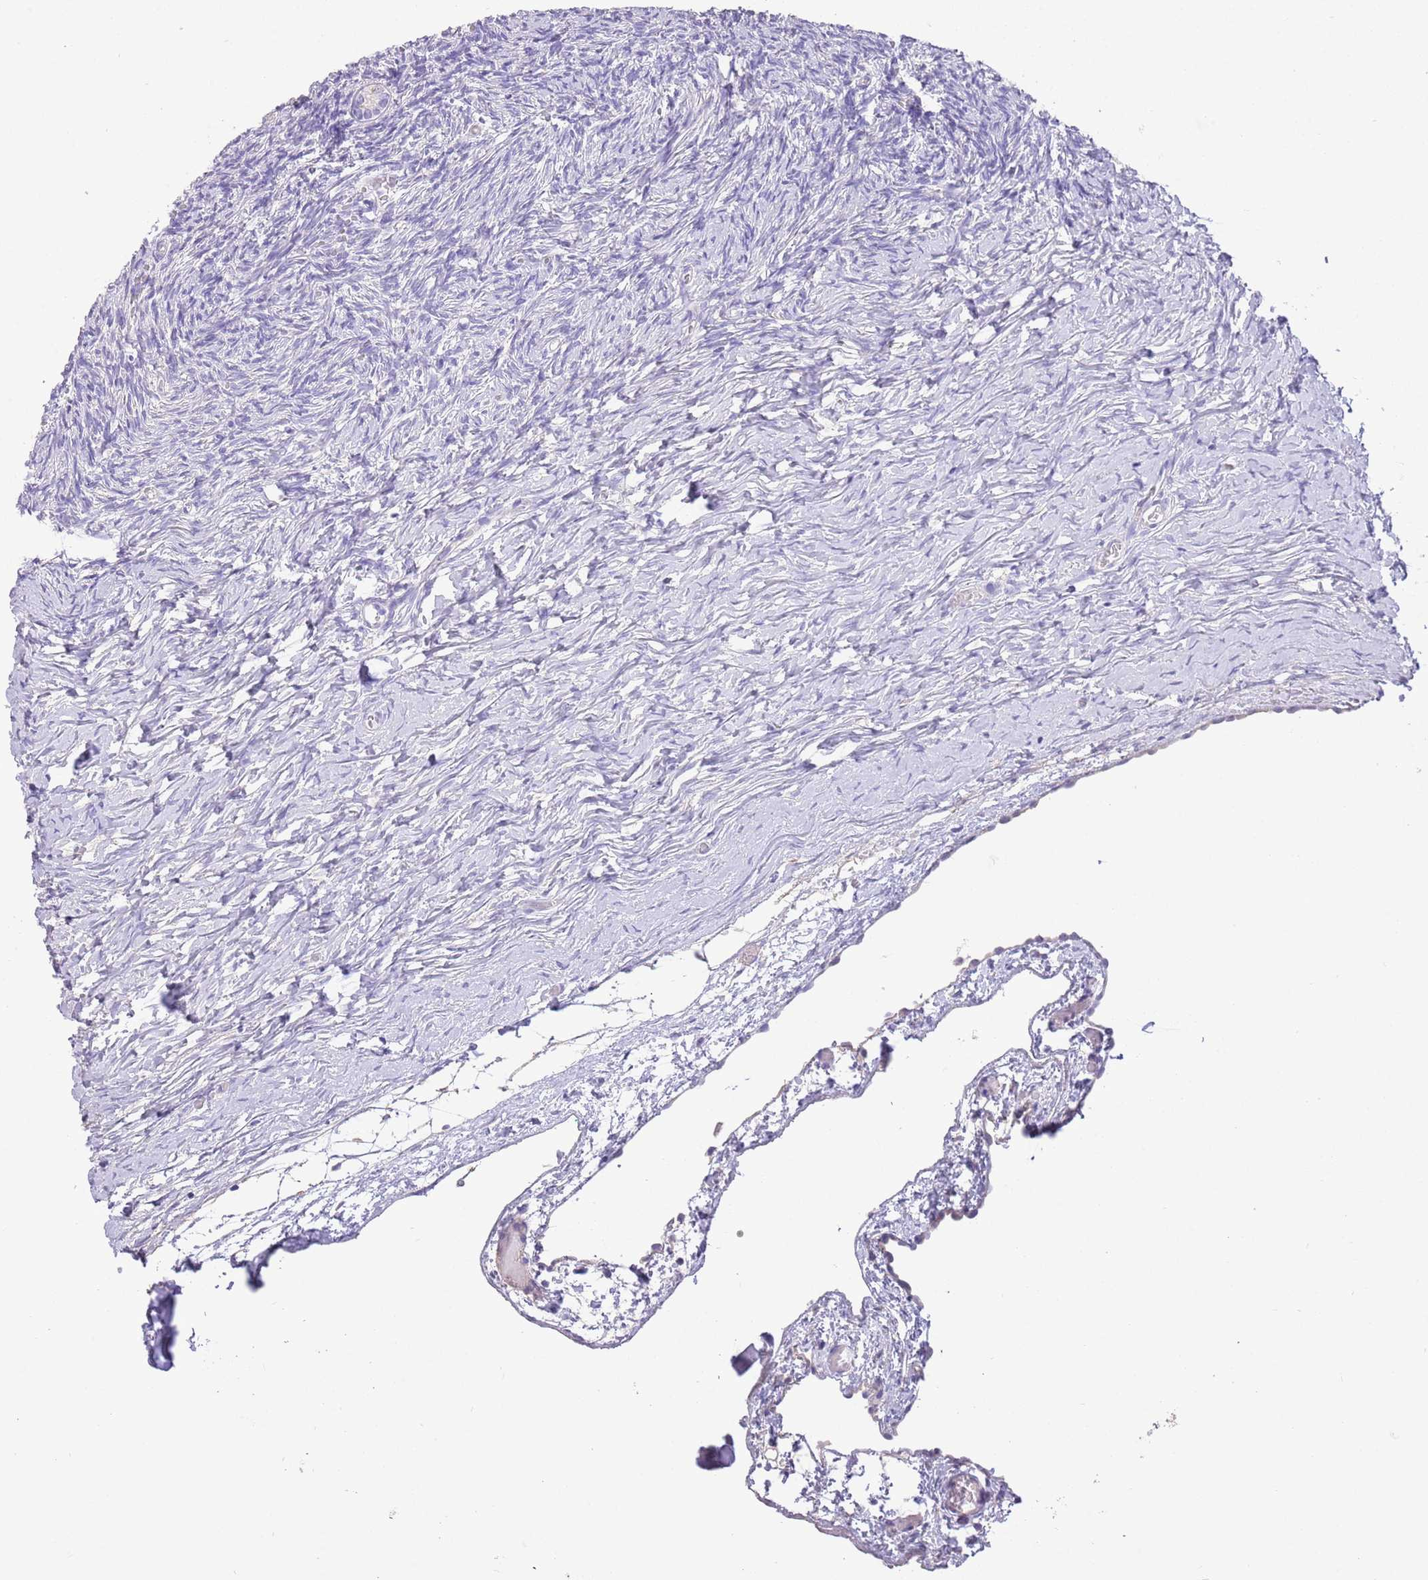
{"staining": {"intensity": "negative", "quantity": "none", "location": "none"}, "tissue": "ovary", "cell_type": "Ovarian stroma cells", "image_type": "normal", "snomed": [{"axis": "morphology", "description": "Normal tissue, NOS"}, {"axis": "topography", "description": "Ovary"}], "caption": "The IHC micrograph has no significant staining in ovarian stroma cells of ovary. (DAB immunohistochemistry, high magnification).", "gene": "SFTPA1", "patient": {"sex": "female", "age": 39}}